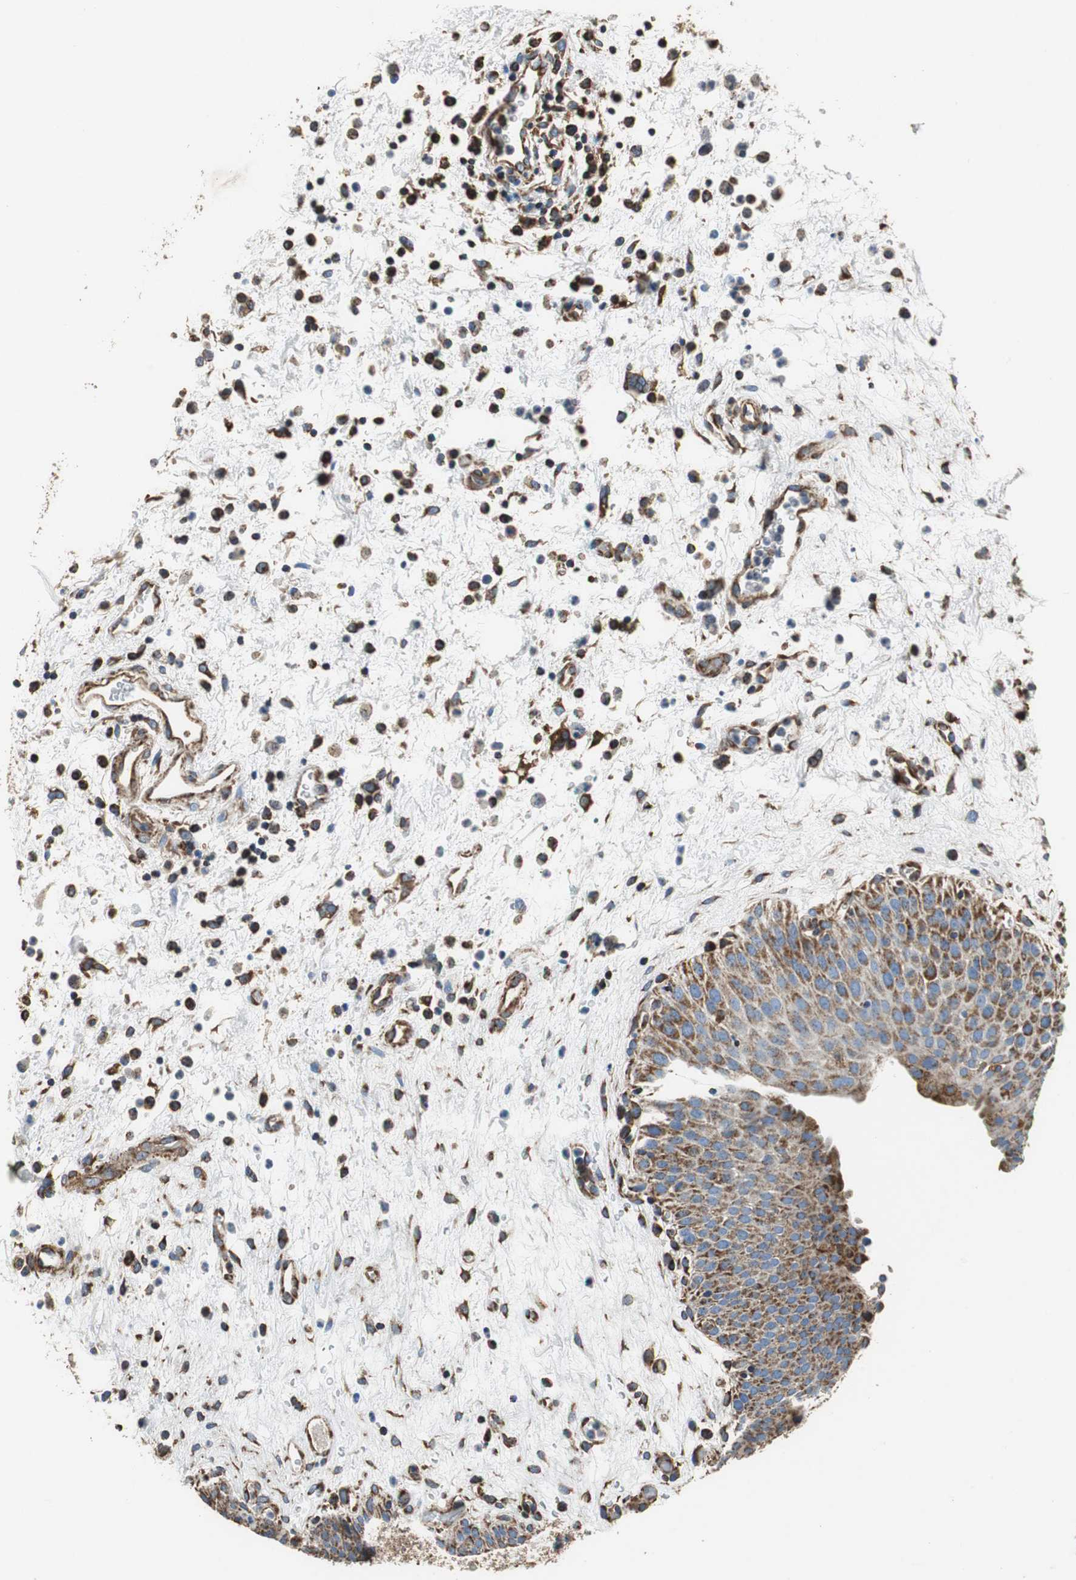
{"staining": {"intensity": "strong", "quantity": ">75%", "location": "cytoplasmic/membranous"}, "tissue": "urinary bladder", "cell_type": "Urothelial cells", "image_type": "normal", "snomed": [{"axis": "morphology", "description": "Normal tissue, NOS"}, {"axis": "morphology", "description": "Dysplasia, NOS"}, {"axis": "topography", "description": "Urinary bladder"}], "caption": "Protein staining of benign urinary bladder shows strong cytoplasmic/membranous expression in about >75% of urothelial cells.", "gene": "GSTK1", "patient": {"sex": "male", "age": 35}}